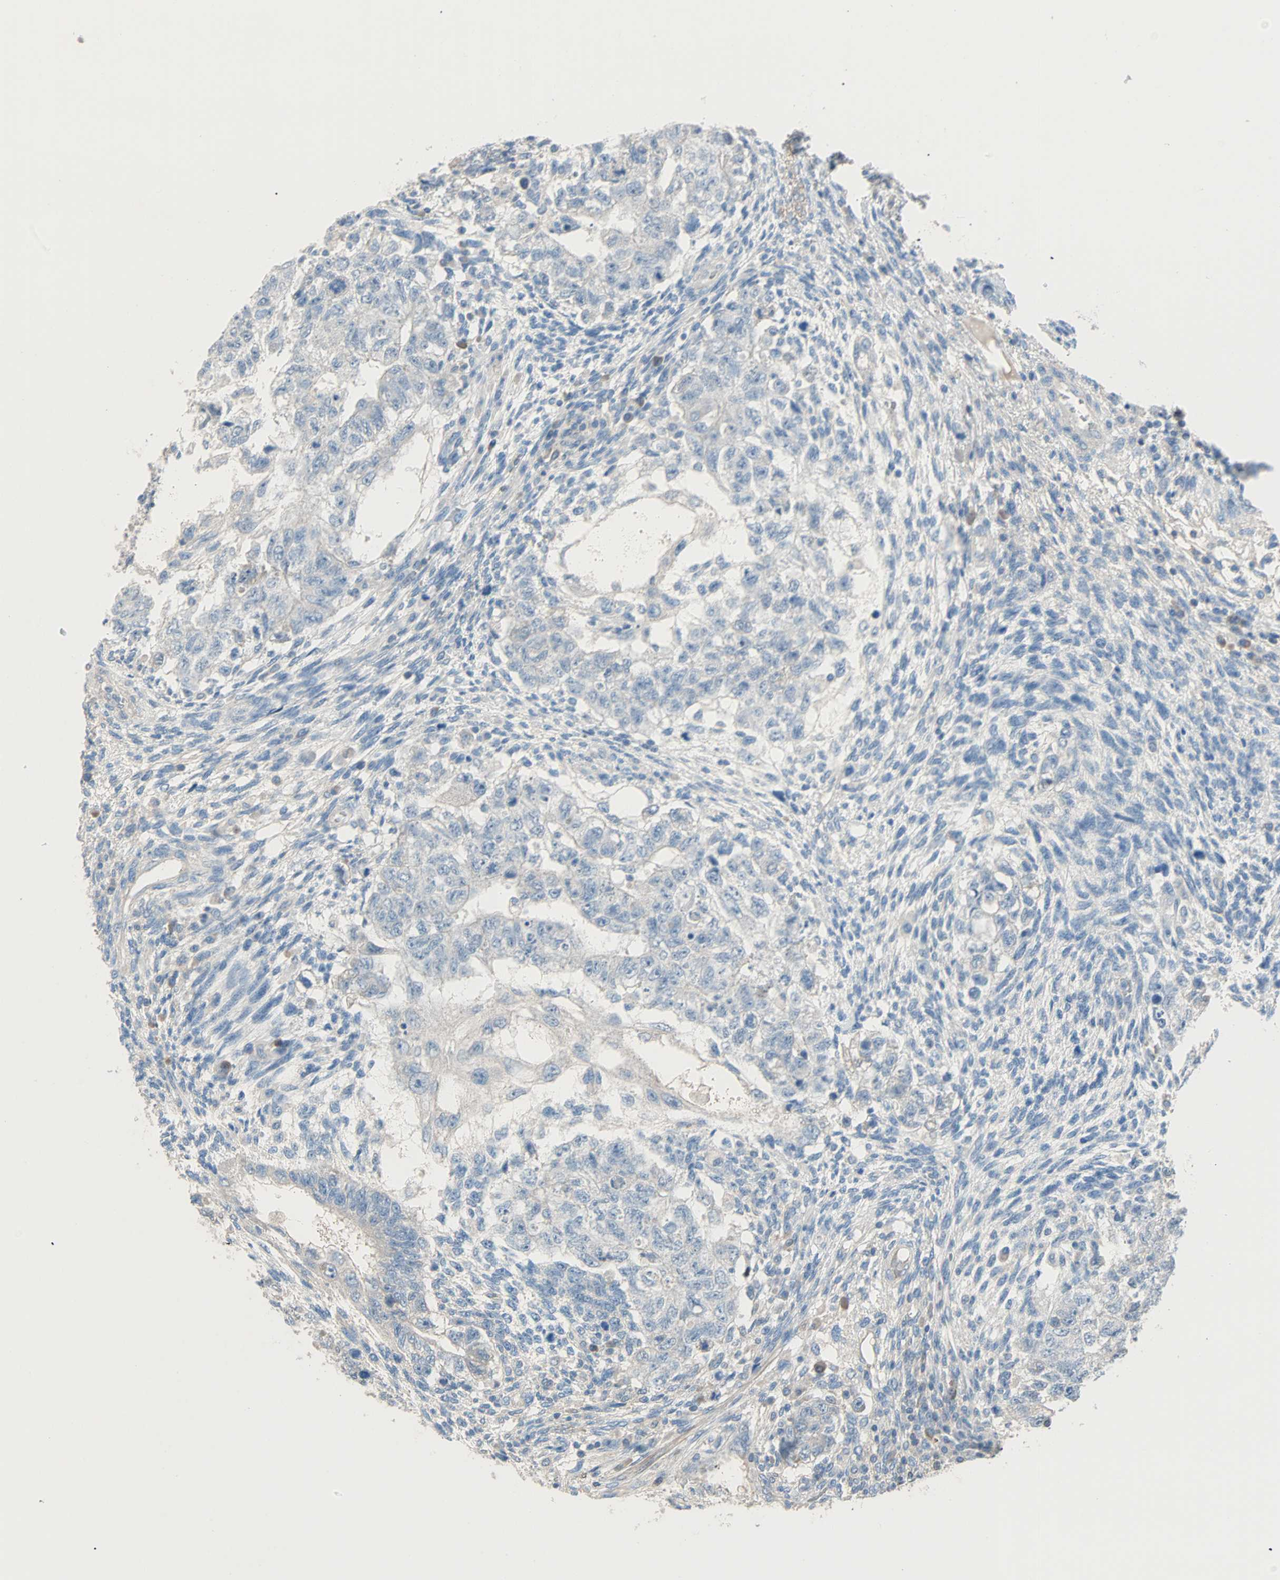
{"staining": {"intensity": "negative", "quantity": "none", "location": "none"}, "tissue": "testis cancer", "cell_type": "Tumor cells", "image_type": "cancer", "snomed": [{"axis": "morphology", "description": "Normal tissue, NOS"}, {"axis": "morphology", "description": "Carcinoma, Embryonal, NOS"}, {"axis": "topography", "description": "Testis"}], "caption": "Immunohistochemical staining of testis embryonal carcinoma reveals no significant positivity in tumor cells.", "gene": "ACVRL1", "patient": {"sex": "male", "age": 36}}